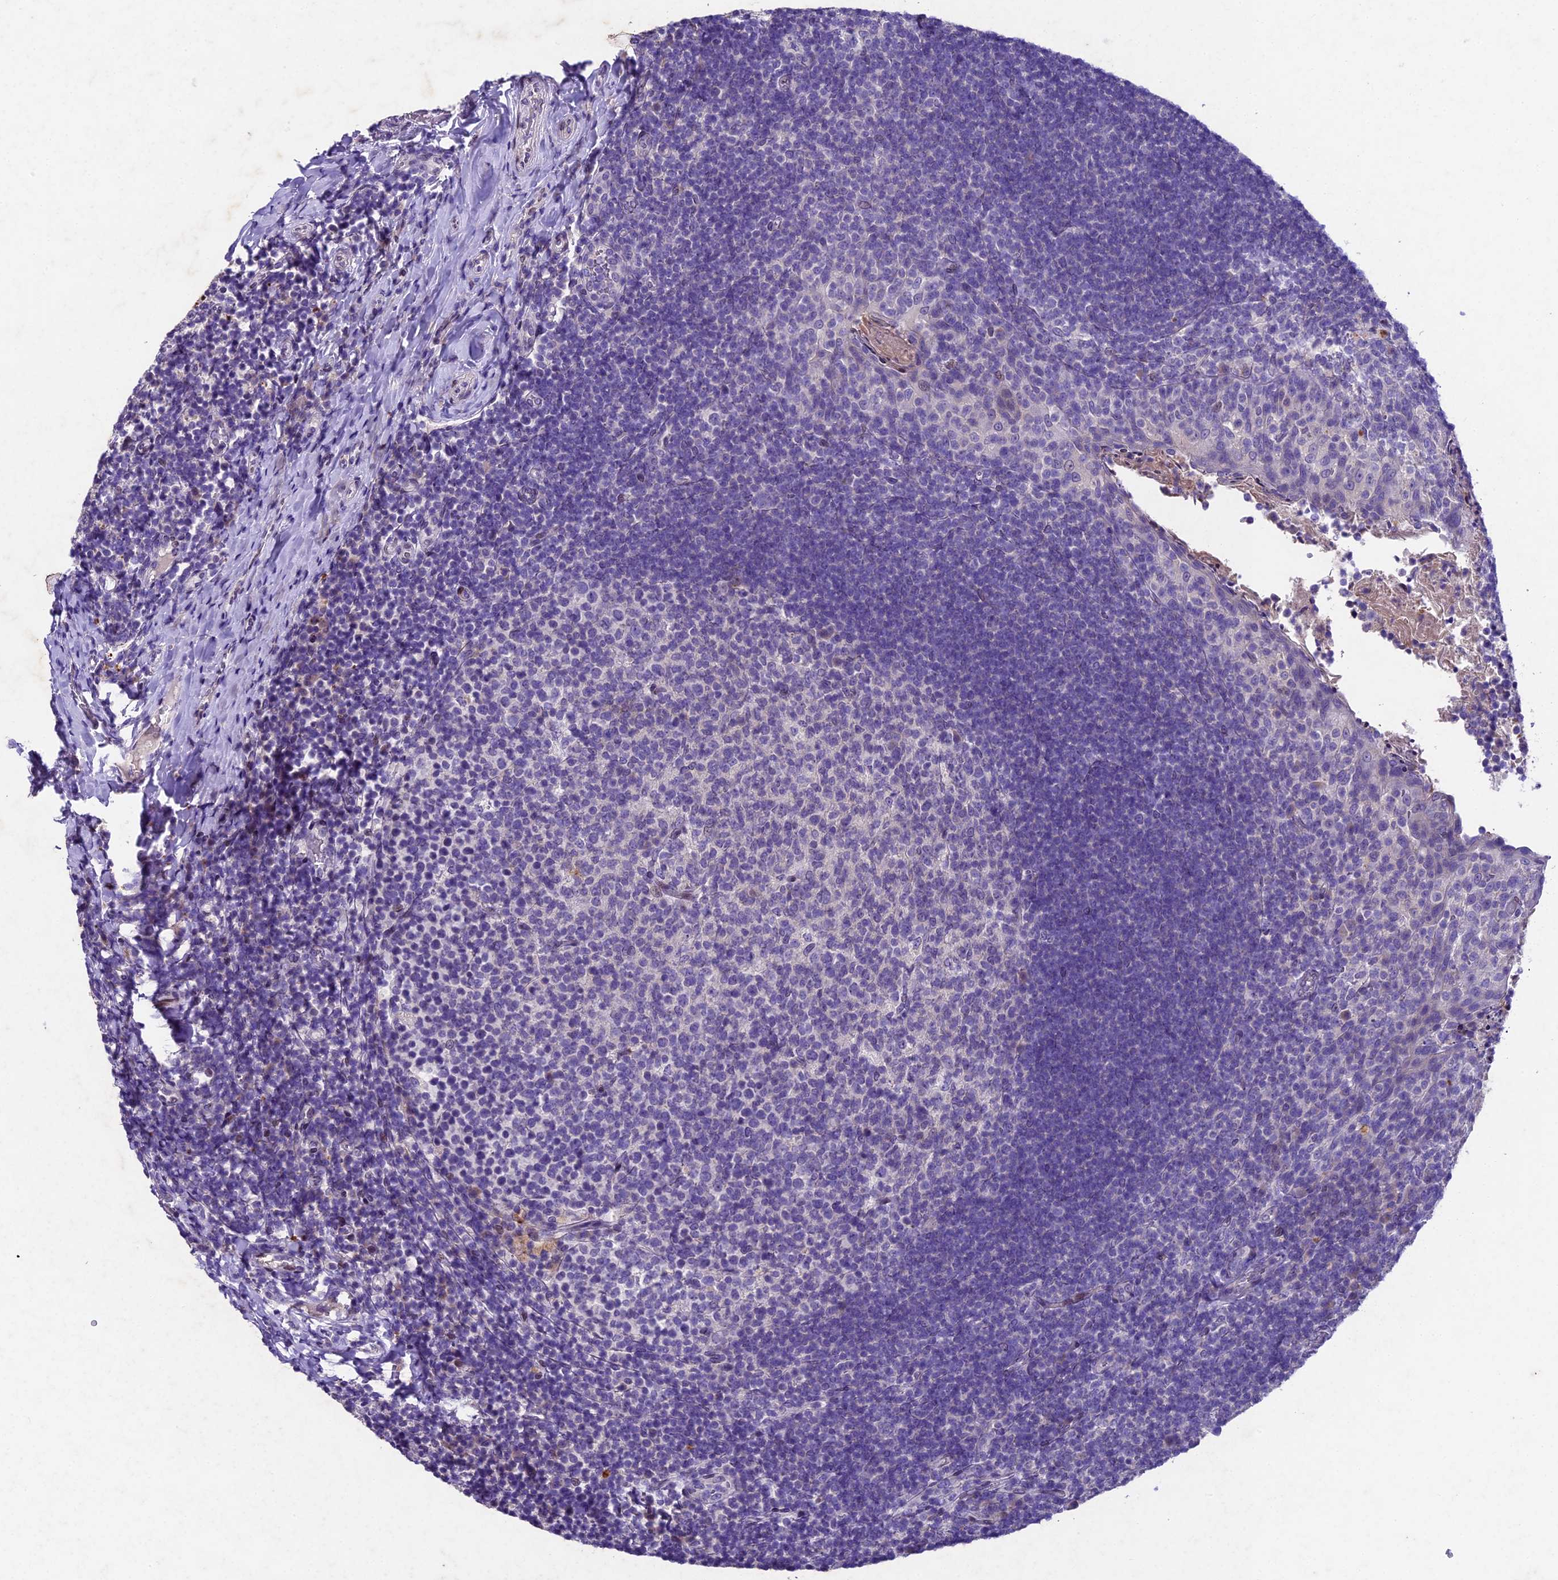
{"staining": {"intensity": "negative", "quantity": "none", "location": "none"}, "tissue": "tonsil", "cell_type": "Germinal center cells", "image_type": "normal", "snomed": [{"axis": "morphology", "description": "Normal tissue, NOS"}, {"axis": "topography", "description": "Tonsil"}], "caption": "Immunohistochemistry photomicrograph of normal tonsil stained for a protein (brown), which reveals no expression in germinal center cells.", "gene": "IFT140", "patient": {"sex": "female", "age": 10}}